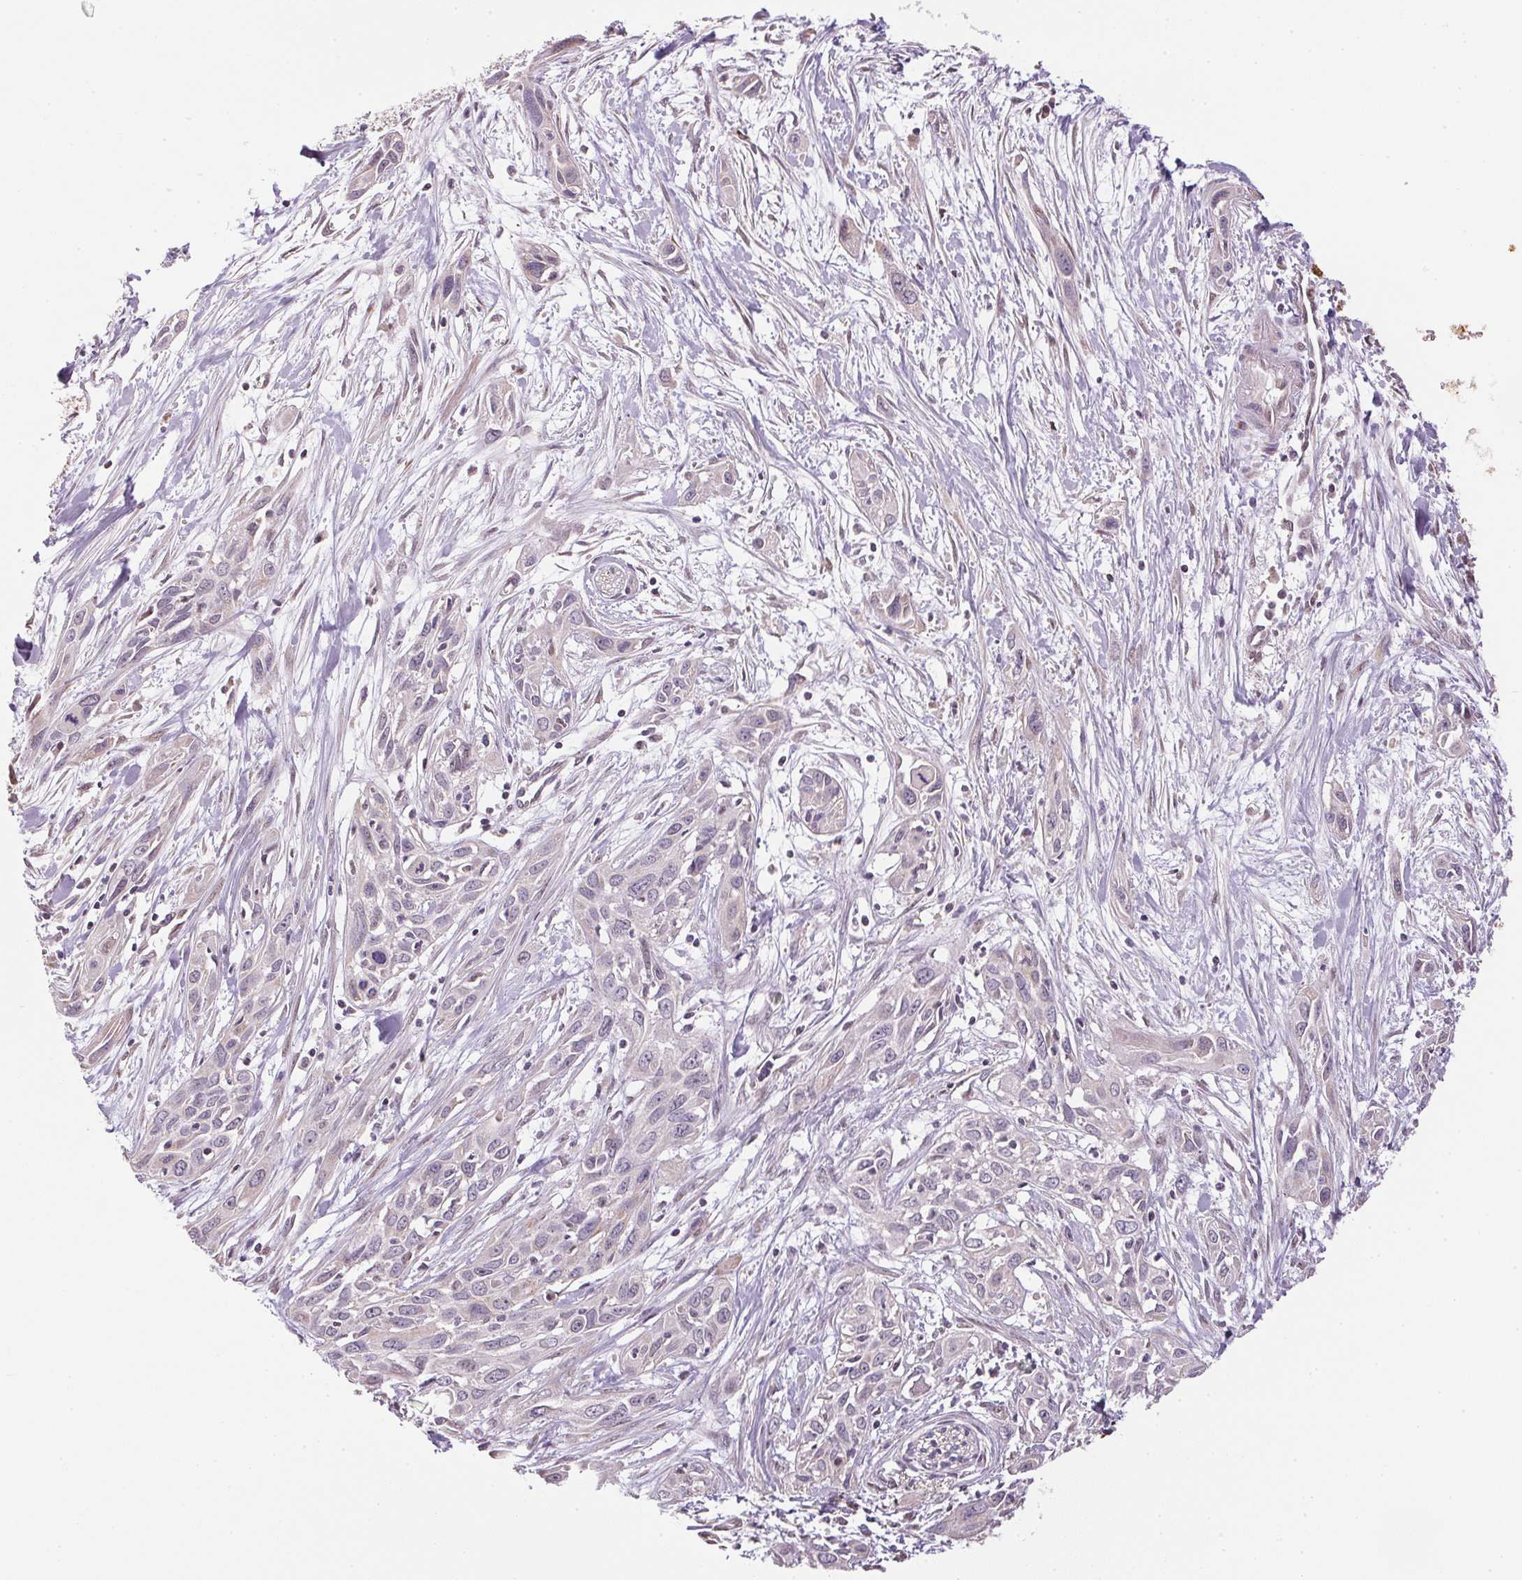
{"staining": {"intensity": "negative", "quantity": "none", "location": "none"}, "tissue": "pancreatic cancer", "cell_type": "Tumor cells", "image_type": "cancer", "snomed": [{"axis": "morphology", "description": "Adenocarcinoma, NOS"}, {"axis": "topography", "description": "Pancreas"}], "caption": "Tumor cells show no significant staining in adenocarcinoma (pancreatic). (DAB (3,3'-diaminobenzidine) IHC with hematoxylin counter stain).", "gene": "SC5D", "patient": {"sex": "female", "age": 55}}